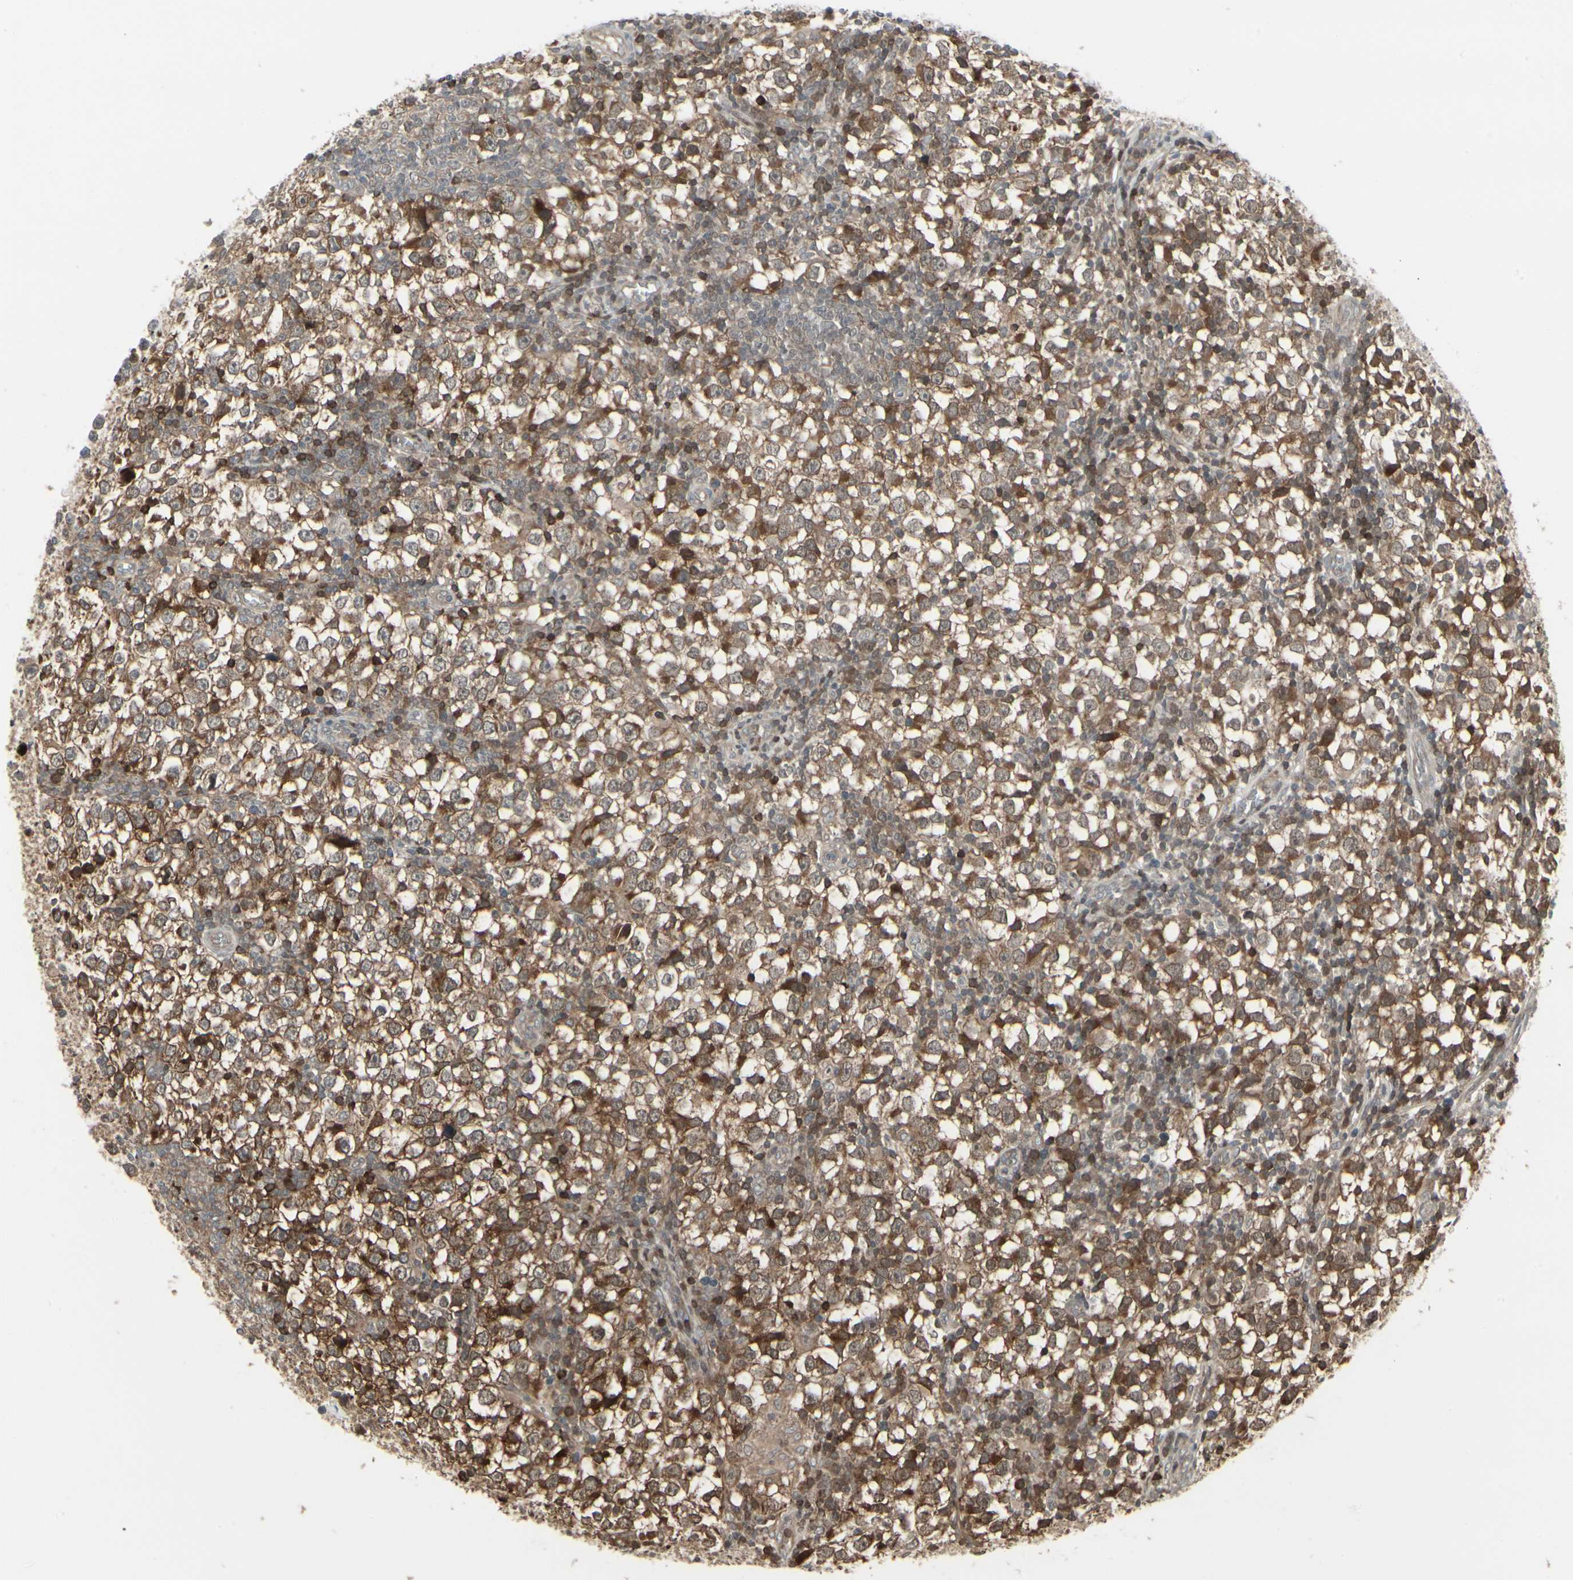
{"staining": {"intensity": "moderate", "quantity": ">75%", "location": "cytoplasmic/membranous"}, "tissue": "testis cancer", "cell_type": "Tumor cells", "image_type": "cancer", "snomed": [{"axis": "morphology", "description": "Seminoma, NOS"}, {"axis": "topography", "description": "Testis"}], "caption": "IHC micrograph of neoplastic tissue: testis cancer stained using immunohistochemistry (IHC) demonstrates medium levels of moderate protein expression localized specifically in the cytoplasmic/membranous of tumor cells, appearing as a cytoplasmic/membranous brown color.", "gene": "IGFBP6", "patient": {"sex": "male", "age": 65}}